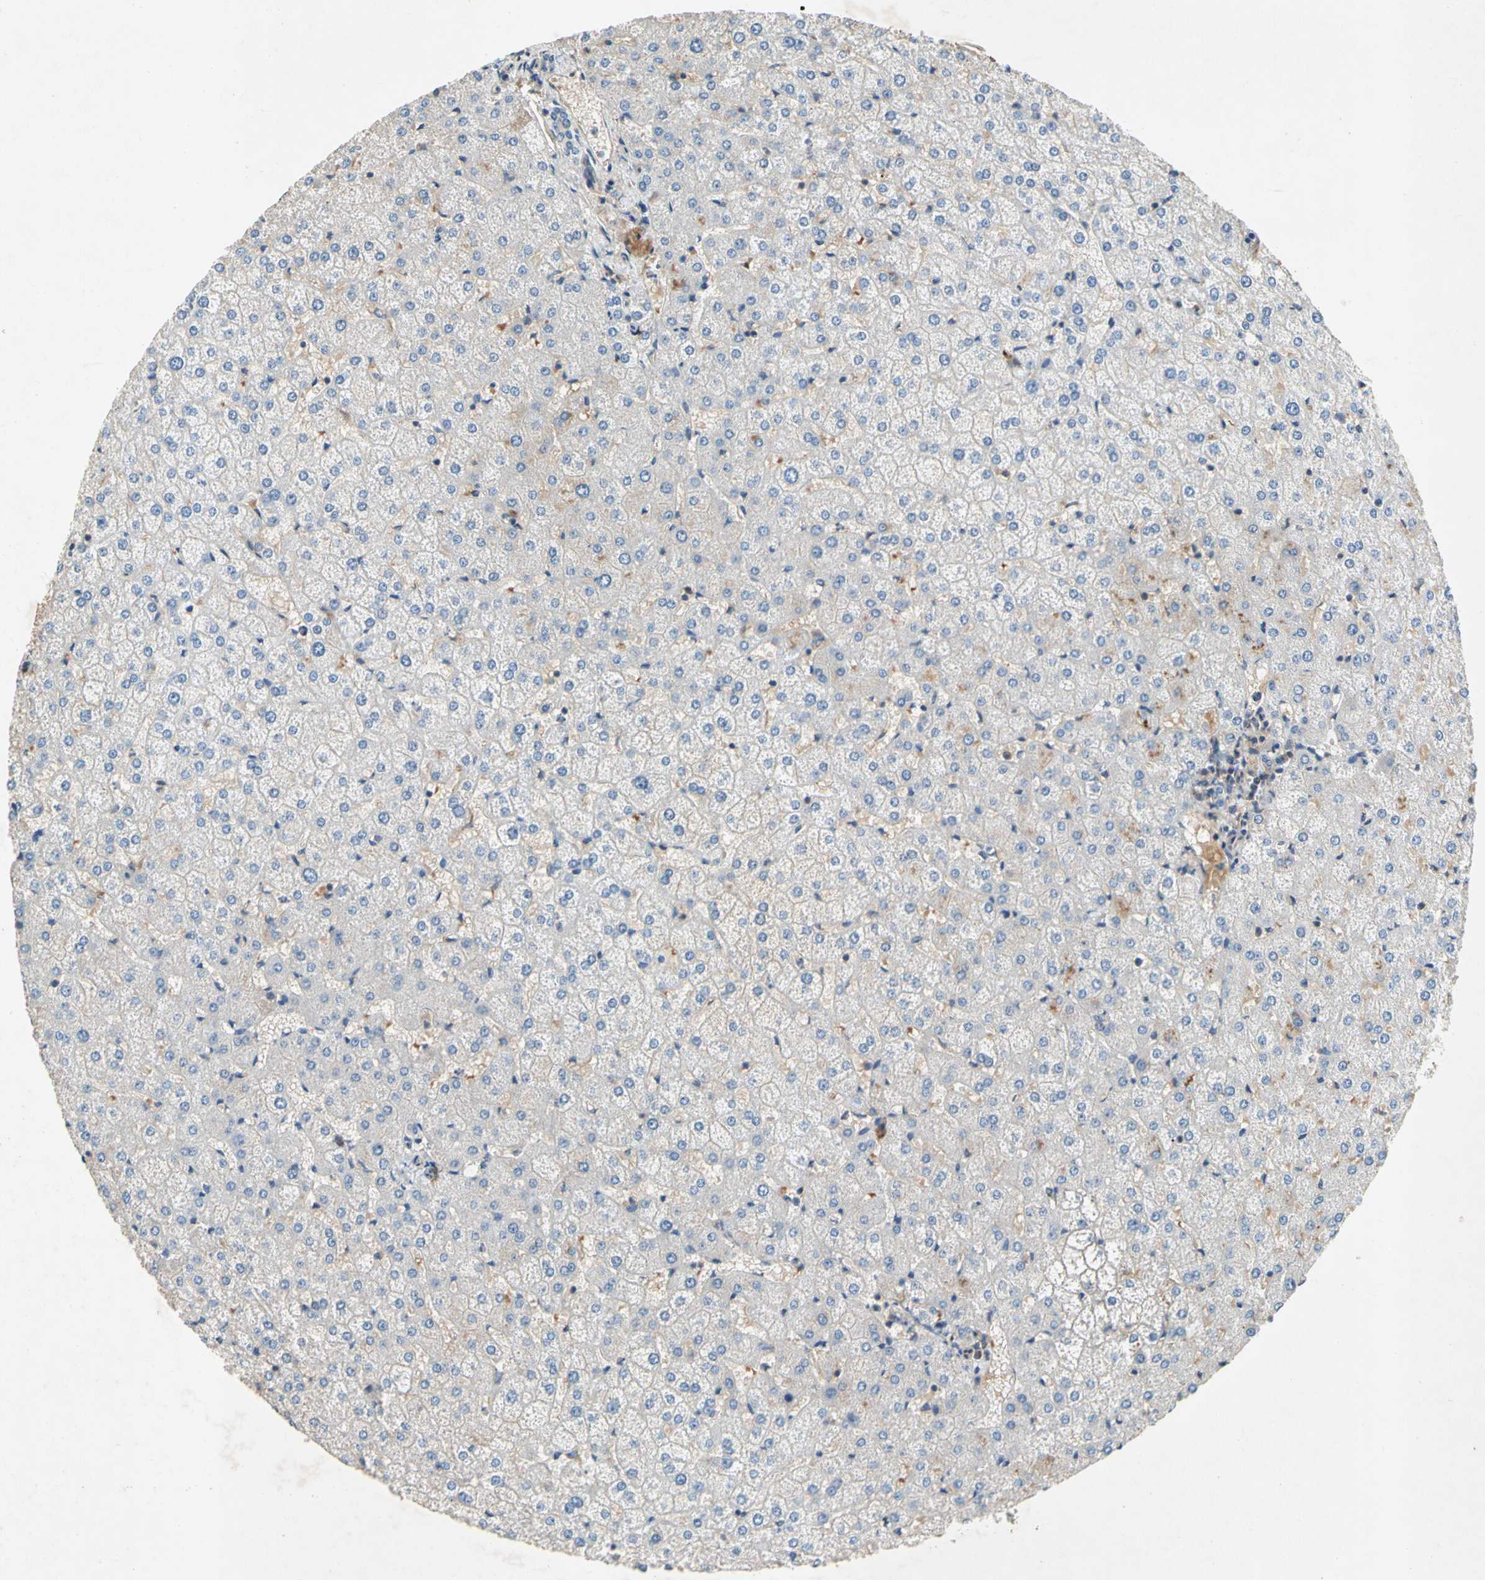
{"staining": {"intensity": "negative", "quantity": "none", "location": "none"}, "tissue": "liver", "cell_type": "Cholangiocytes", "image_type": "normal", "snomed": [{"axis": "morphology", "description": "Normal tissue, NOS"}, {"axis": "topography", "description": "Liver"}], "caption": "Immunohistochemistry (IHC) image of unremarkable liver: liver stained with DAB displays no significant protein expression in cholangiocytes. The staining was performed using DAB to visualize the protein expression in brown, while the nuclei were stained in blue with hematoxylin (Magnification: 20x).", "gene": "NDFIP2", "patient": {"sex": "female", "age": 32}}